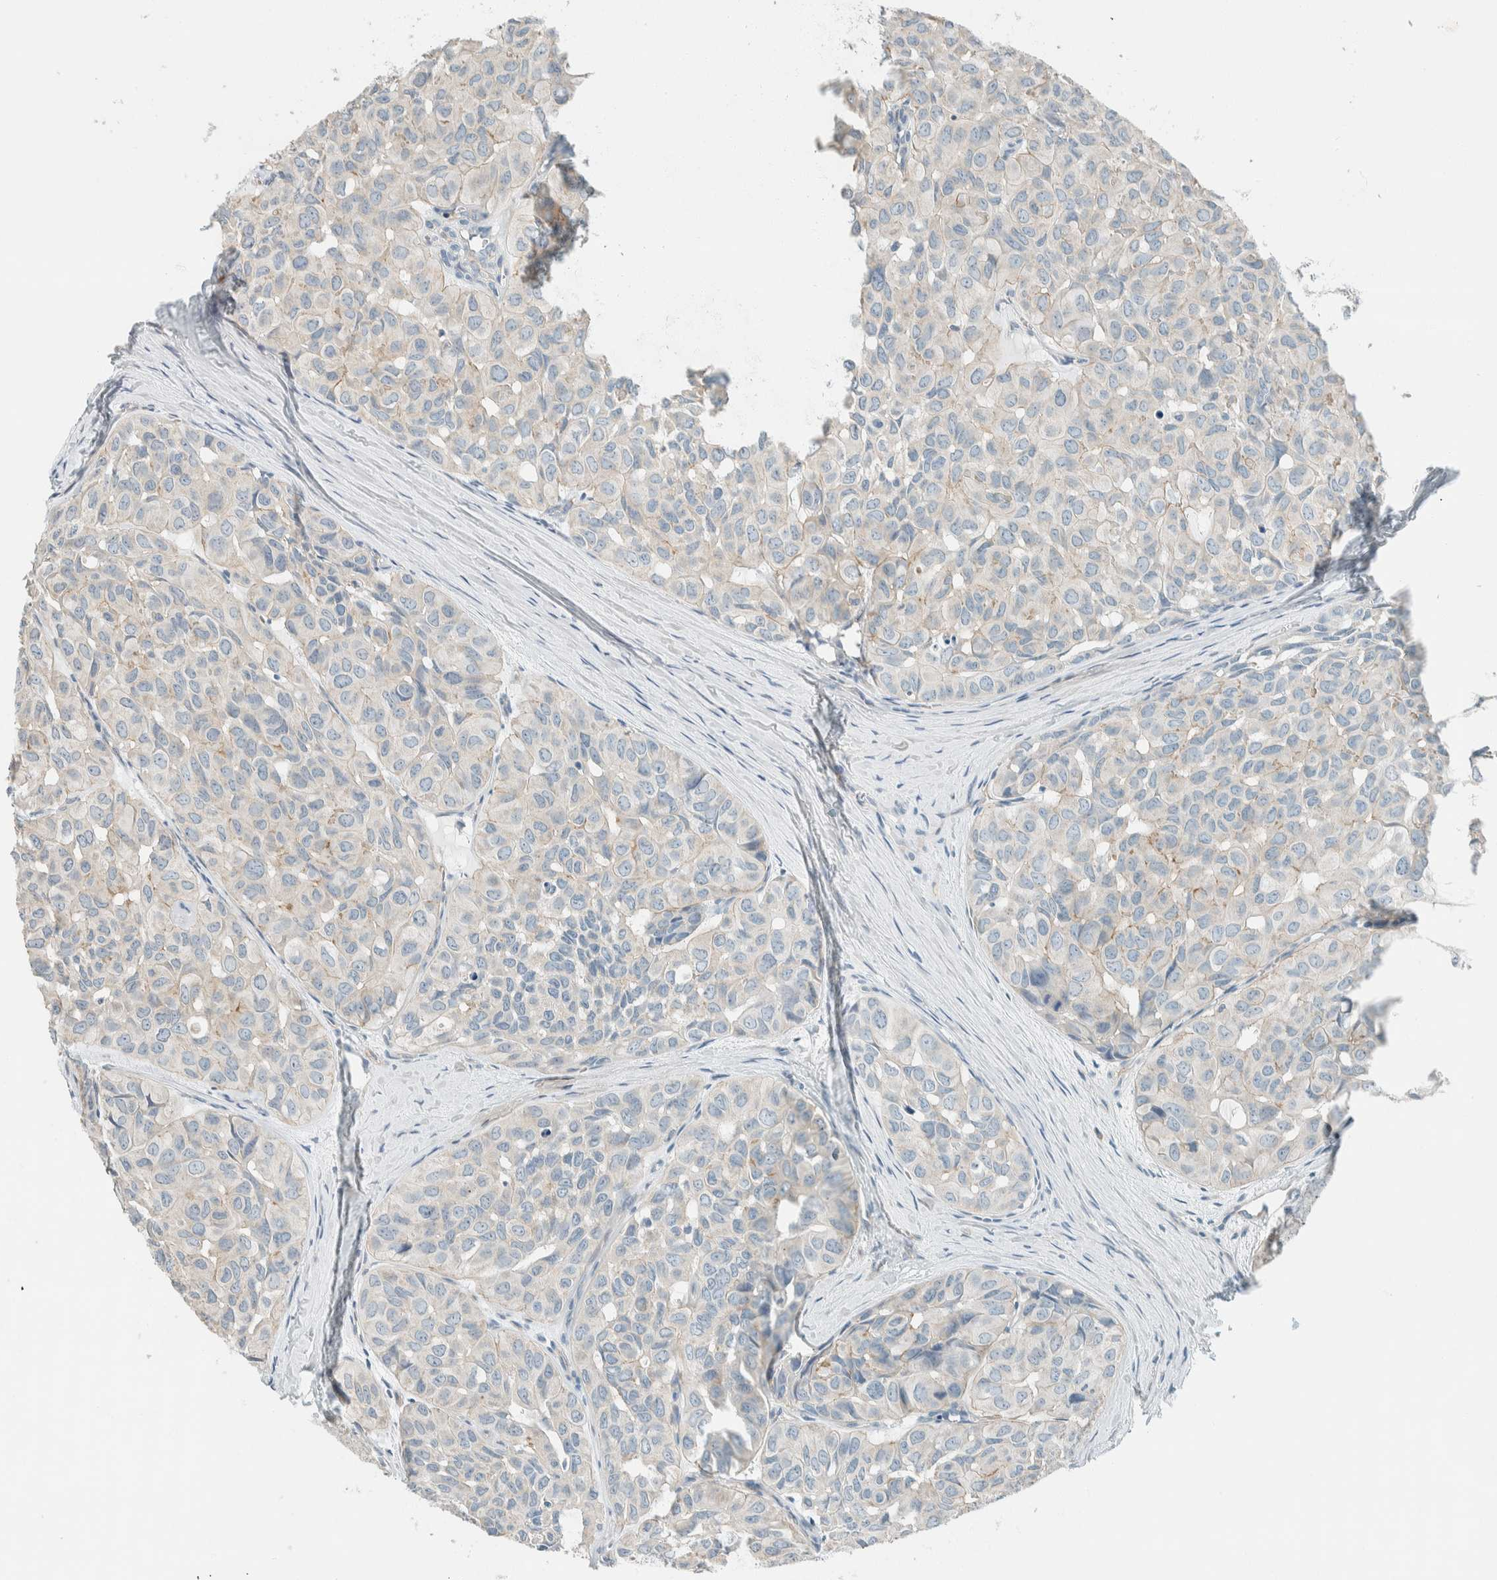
{"staining": {"intensity": "weak", "quantity": "<25%", "location": "cytoplasmic/membranous"}, "tissue": "head and neck cancer", "cell_type": "Tumor cells", "image_type": "cancer", "snomed": [{"axis": "morphology", "description": "Adenocarcinoma, NOS"}, {"axis": "topography", "description": "Salivary gland, NOS"}, {"axis": "topography", "description": "Head-Neck"}], "caption": "Head and neck cancer was stained to show a protein in brown. There is no significant positivity in tumor cells.", "gene": "SLFN12", "patient": {"sex": "female", "age": 76}}